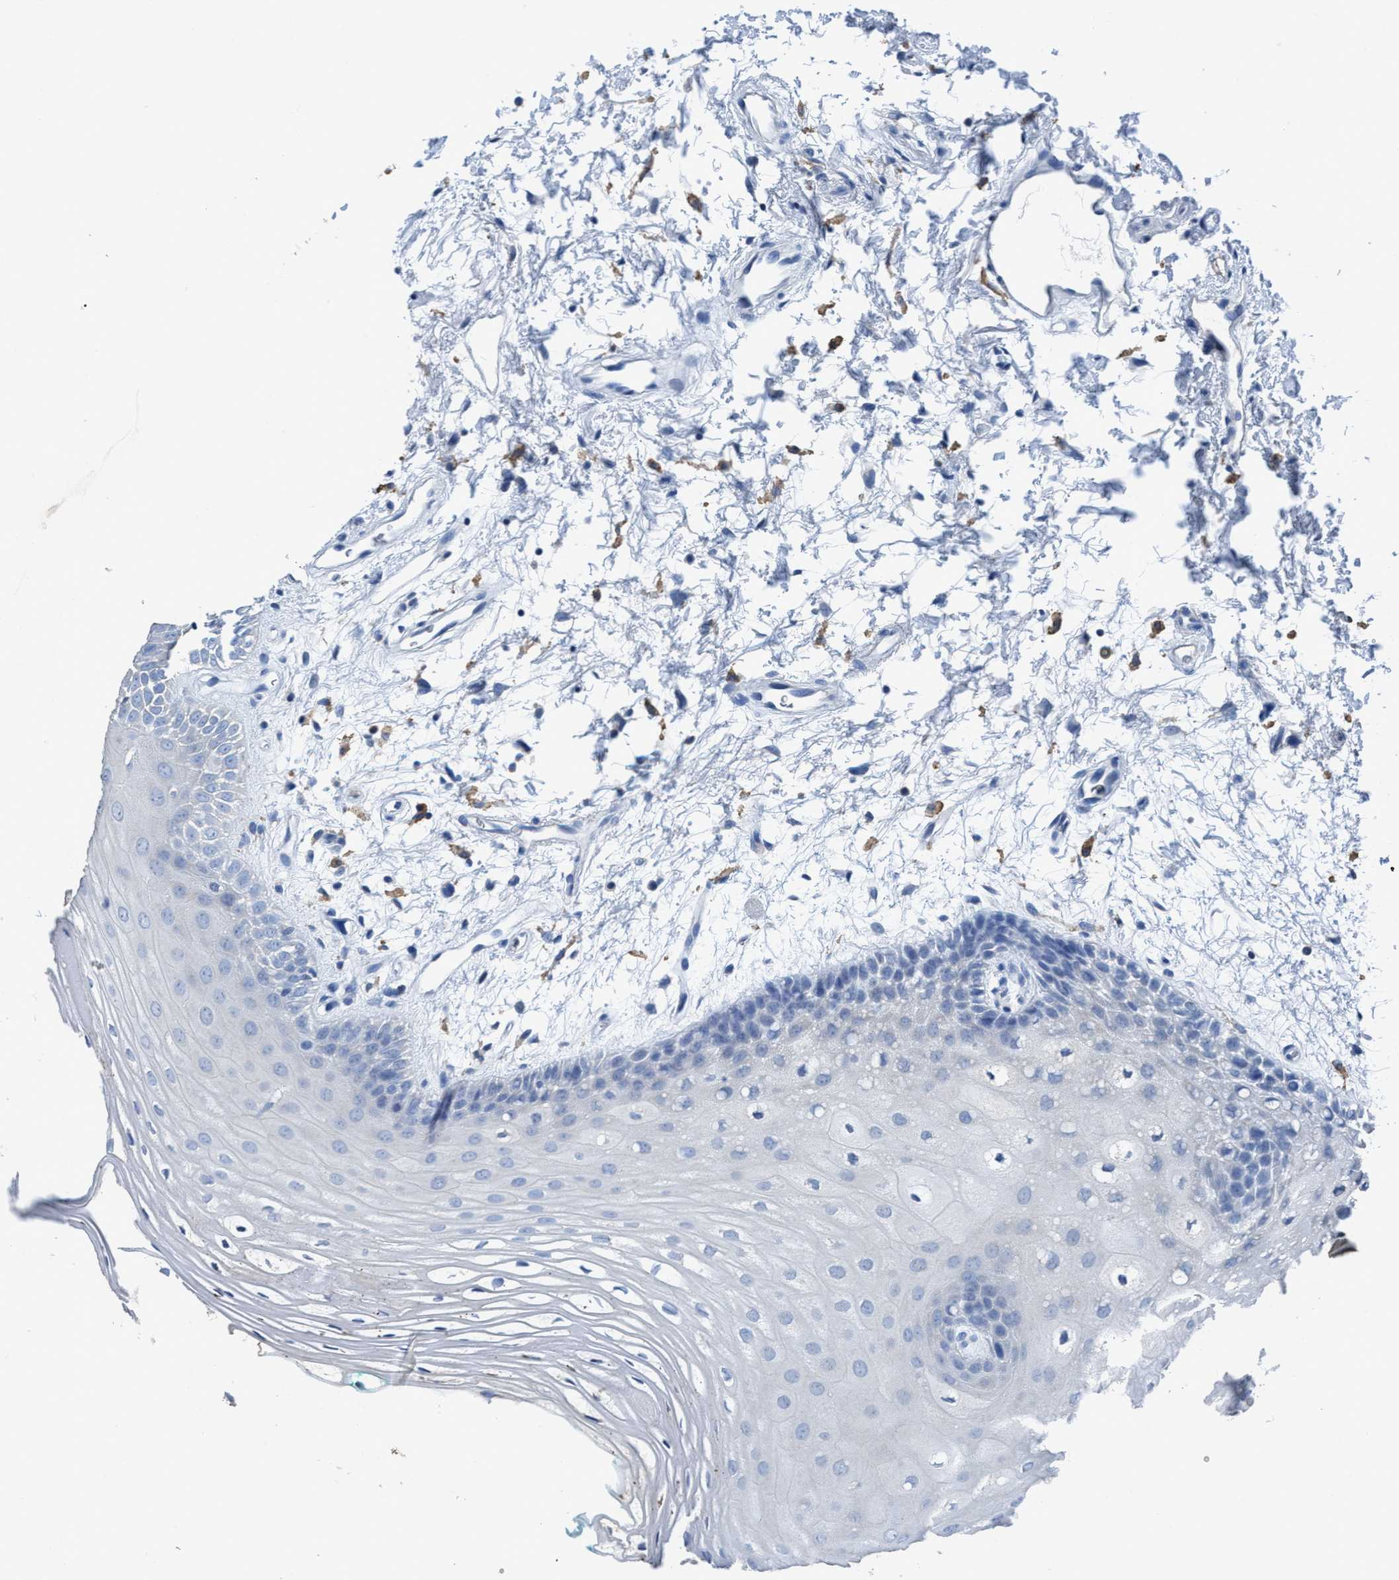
{"staining": {"intensity": "negative", "quantity": "none", "location": "none"}, "tissue": "oral mucosa", "cell_type": "Squamous epithelial cells", "image_type": "normal", "snomed": [{"axis": "morphology", "description": "Normal tissue, NOS"}, {"axis": "topography", "description": "Skeletal muscle"}, {"axis": "topography", "description": "Oral tissue"}, {"axis": "topography", "description": "Peripheral nerve tissue"}], "caption": "This is a histopathology image of immunohistochemistry (IHC) staining of benign oral mucosa, which shows no expression in squamous epithelial cells. (DAB IHC visualized using brightfield microscopy, high magnification).", "gene": "DNAI1", "patient": {"sex": "female", "age": 84}}